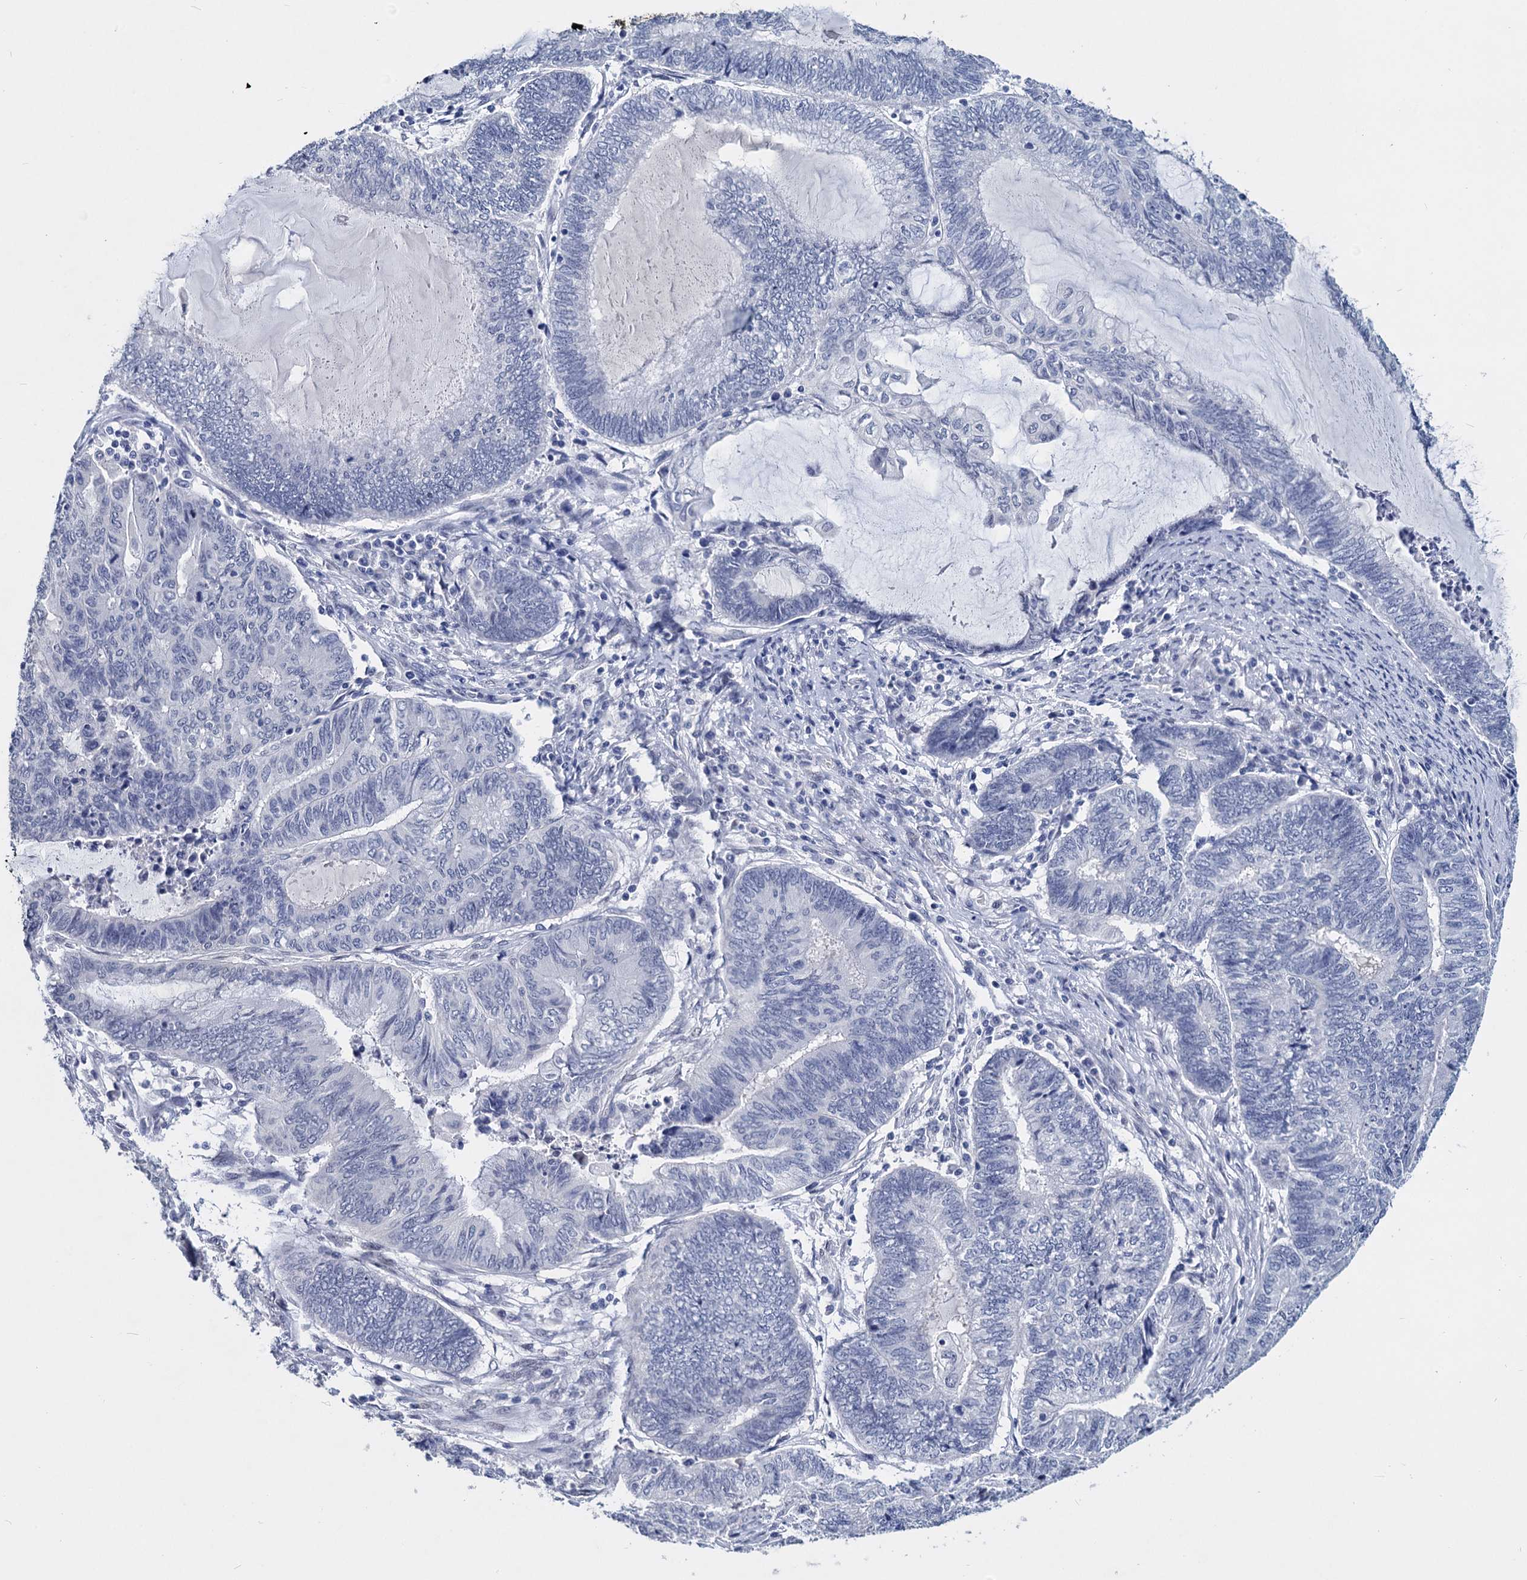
{"staining": {"intensity": "negative", "quantity": "none", "location": "none"}, "tissue": "endometrial cancer", "cell_type": "Tumor cells", "image_type": "cancer", "snomed": [{"axis": "morphology", "description": "Adenocarcinoma, NOS"}, {"axis": "topography", "description": "Uterus"}, {"axis": "topography", "description": "Endometrium"}], "caption": "Tumor cells are negative for protein expression in human endometrial cancer (adenocarcinoma).", "gene": "MAGEA4", "patient": {"sex": "female", "age": 70}}